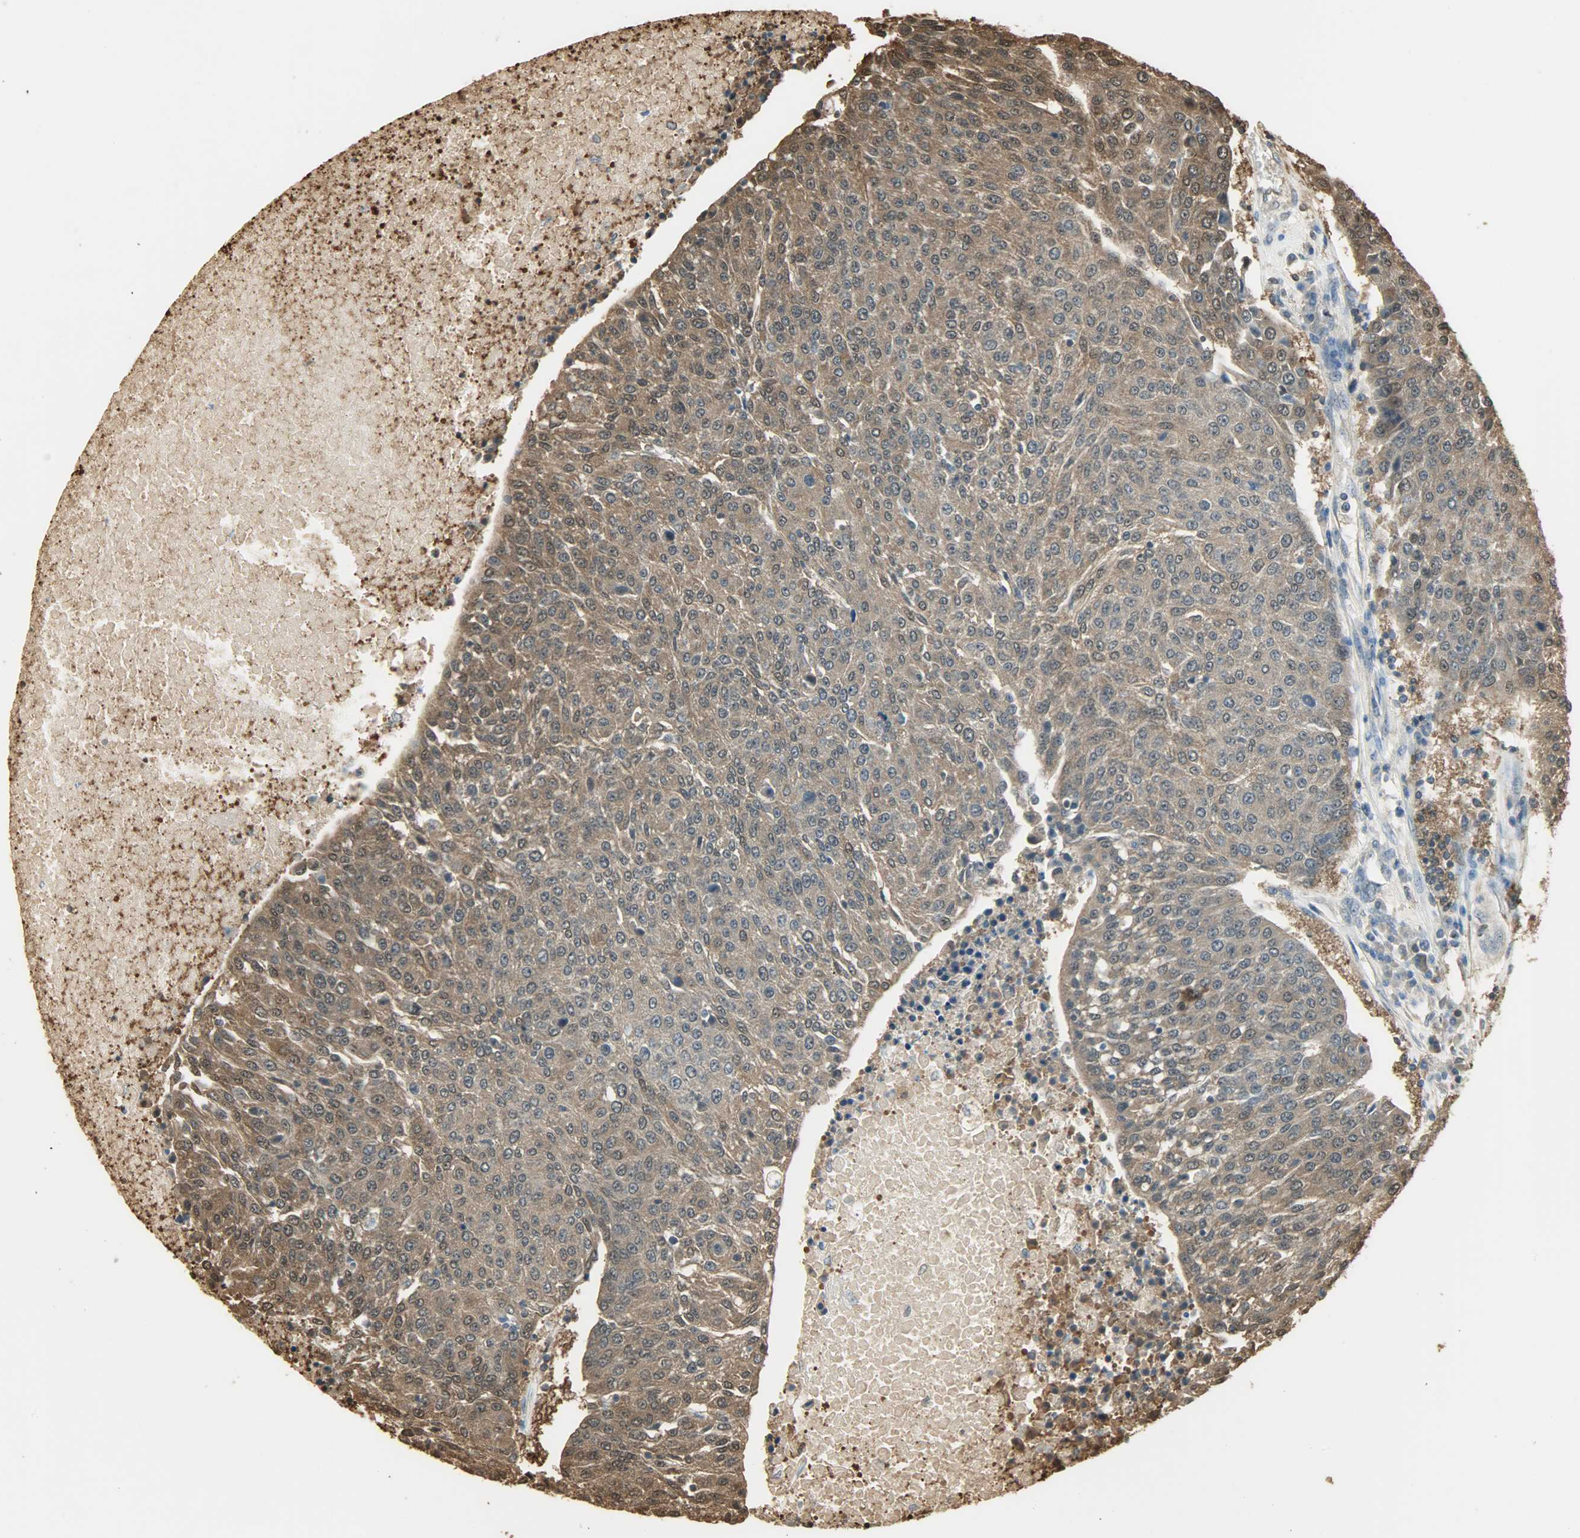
{"staining": {"intensity": "moderate", "quantity": ">75%", "location": "cytoplasmic/membranous,nuclear"}, "tissue": "urothelial cancer", "cell_type": "Tumor cells", "image_type": "cancer", "snomed": [{"axis": "morphology", "description": "Urothelial carcinoma, High grade"}, {"axis": "topography", "description": "Urinary bladder"}], "caption": "This image demonstrates immunohistochemistry staining of urothelial cancer, with medium moderate cytoplasmic/membranous and nuclear staining in approximately >75% of tumor cells.", "gene": "YWHAZ", "patient": {"sex": "female", "age": 85}}